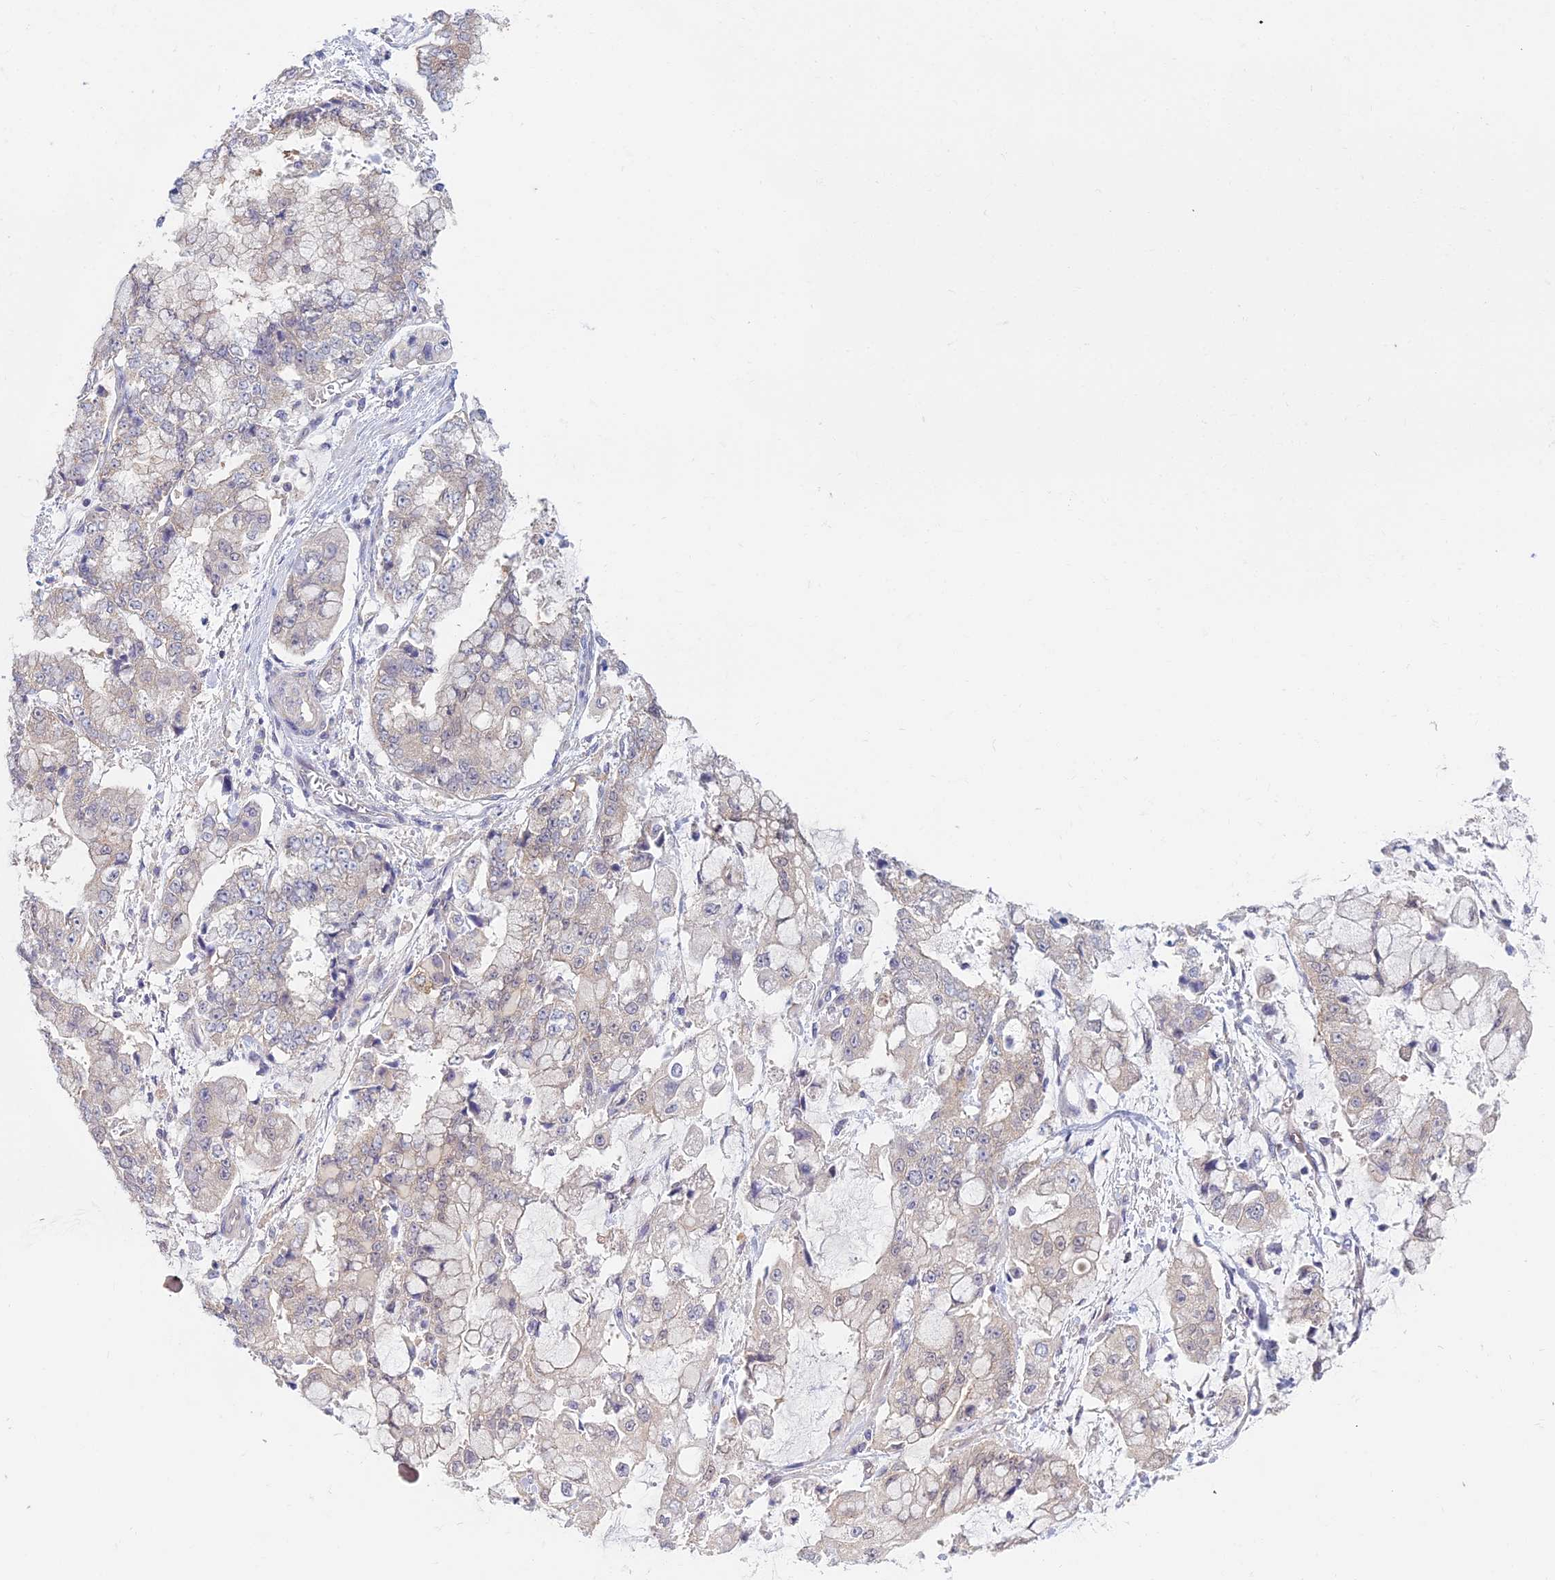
{"staining": {"intensity": "negative", "quantity": "none", "location": "none"}, "tissue": "stomach cancer", "cell_type": "Tumor cells", "image_type": "cancer", "snomed": [{"axis": "morphology", "description": "Adenocarcinoma, NOS"}, {"axis": "topography", "description": "Stomach"}], "caption": "Stomach cancer stained for a protein using immunohistochemistry (IHC) demonstrates no expression tumor cells.", "gene": "METTL26", "patient": {"sex": "male", "age": 76}}